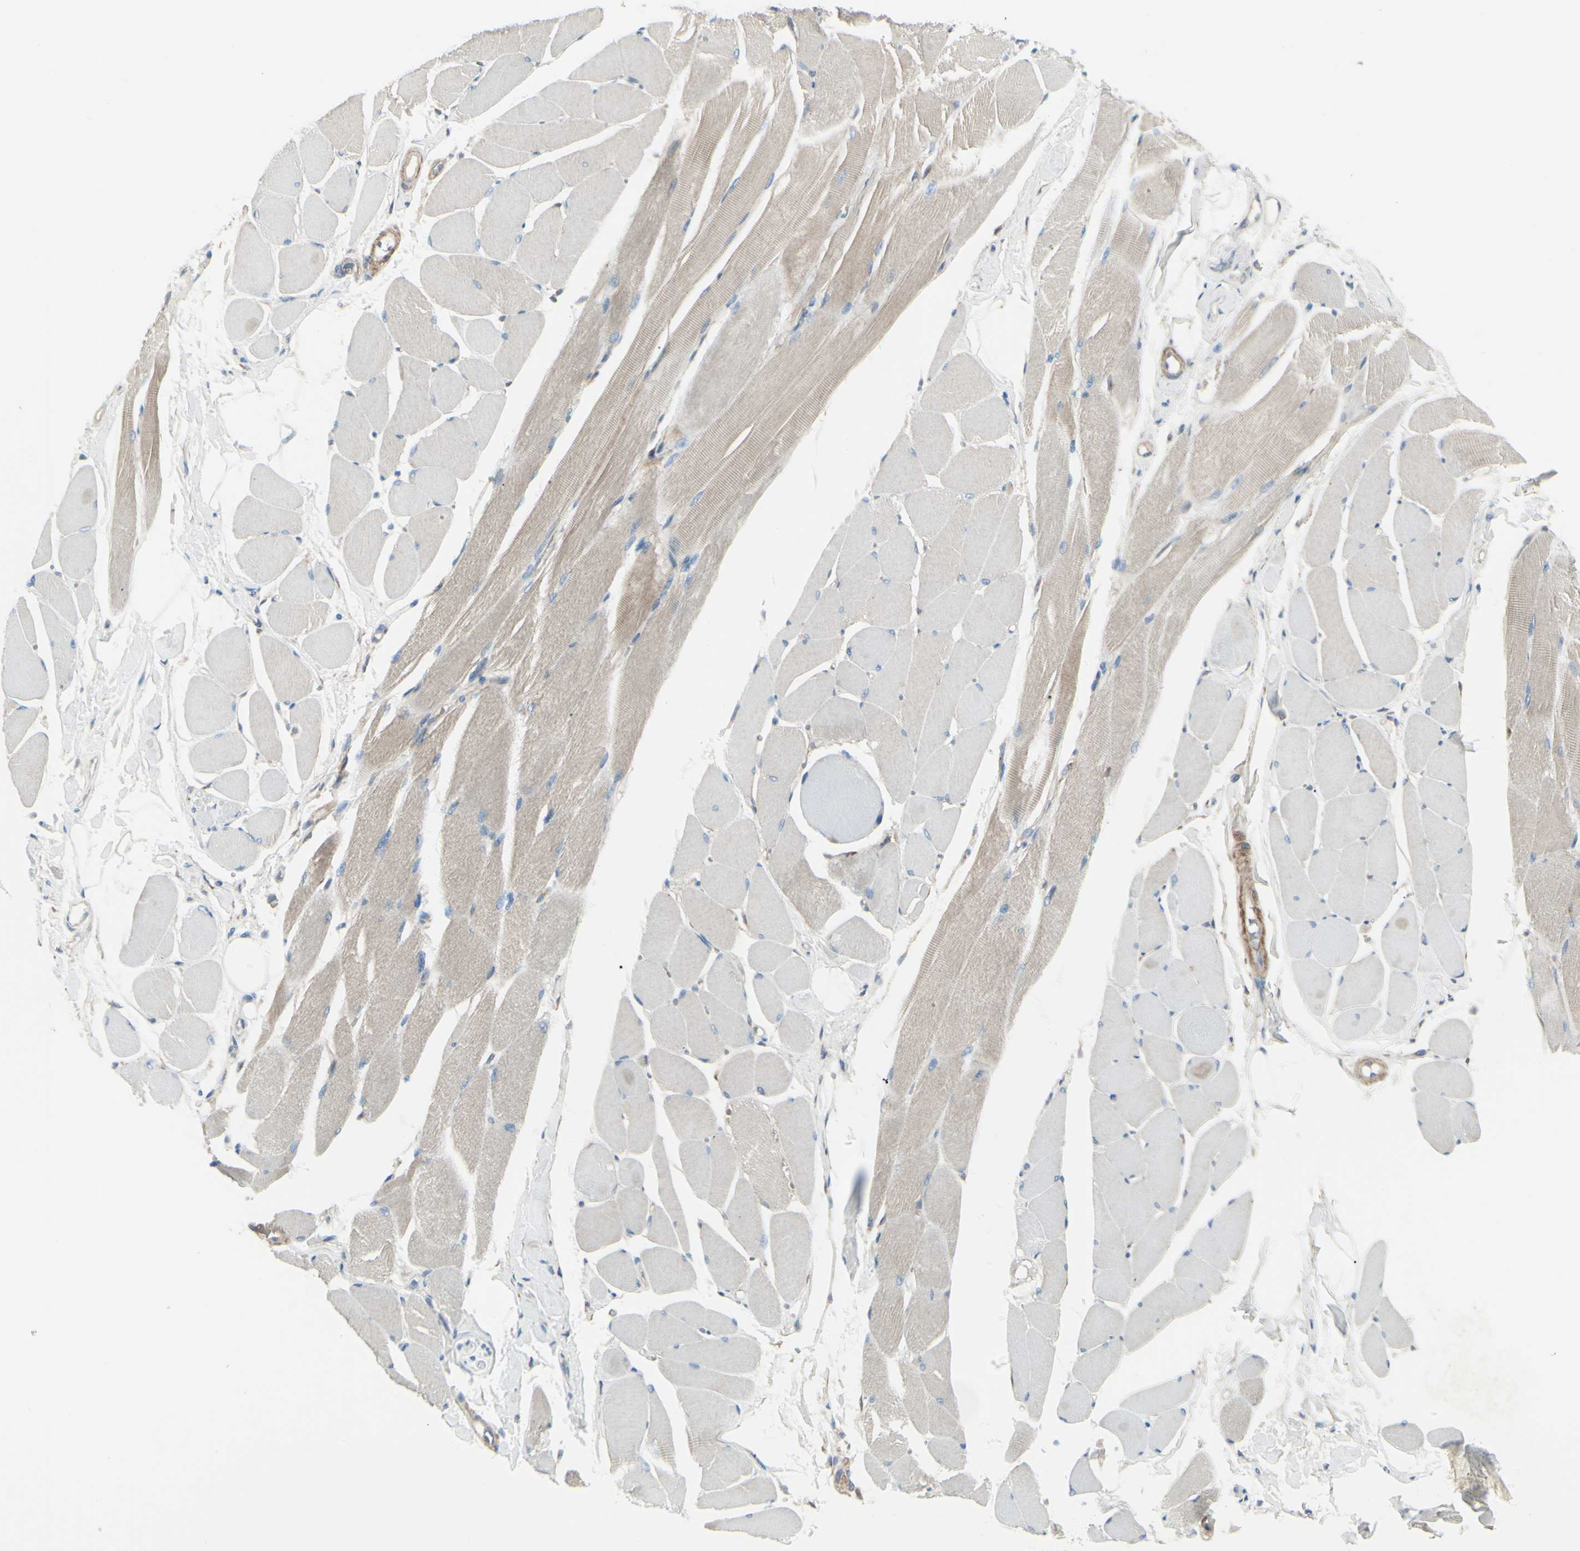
{"staining": {"intensity": "weak", "quantity": ">75%", "location": "cytoplasmic/membranous"}, "tissue": "skeletal muscle", "cell_type": "Myocytes", "image_type": "normal", "snomed": [{"axis": "morphology", "description": "Normal tissue, NOS"}, {"axis": "topography", "description": "Skeletal muscle"}, {"axis": "topography", "description": "Peripheral nerve tissue"}], "caption": "DAB (3,3'-diaminobenzidine) immunohistochemical staining of normal human skeletal muscle demonstrates weak cytoplasmic/membranous protein positivity in approximately >75% of myocytes.", "gene": "PCDHGA10", "patient": {"sex": "female", "age": 84}}